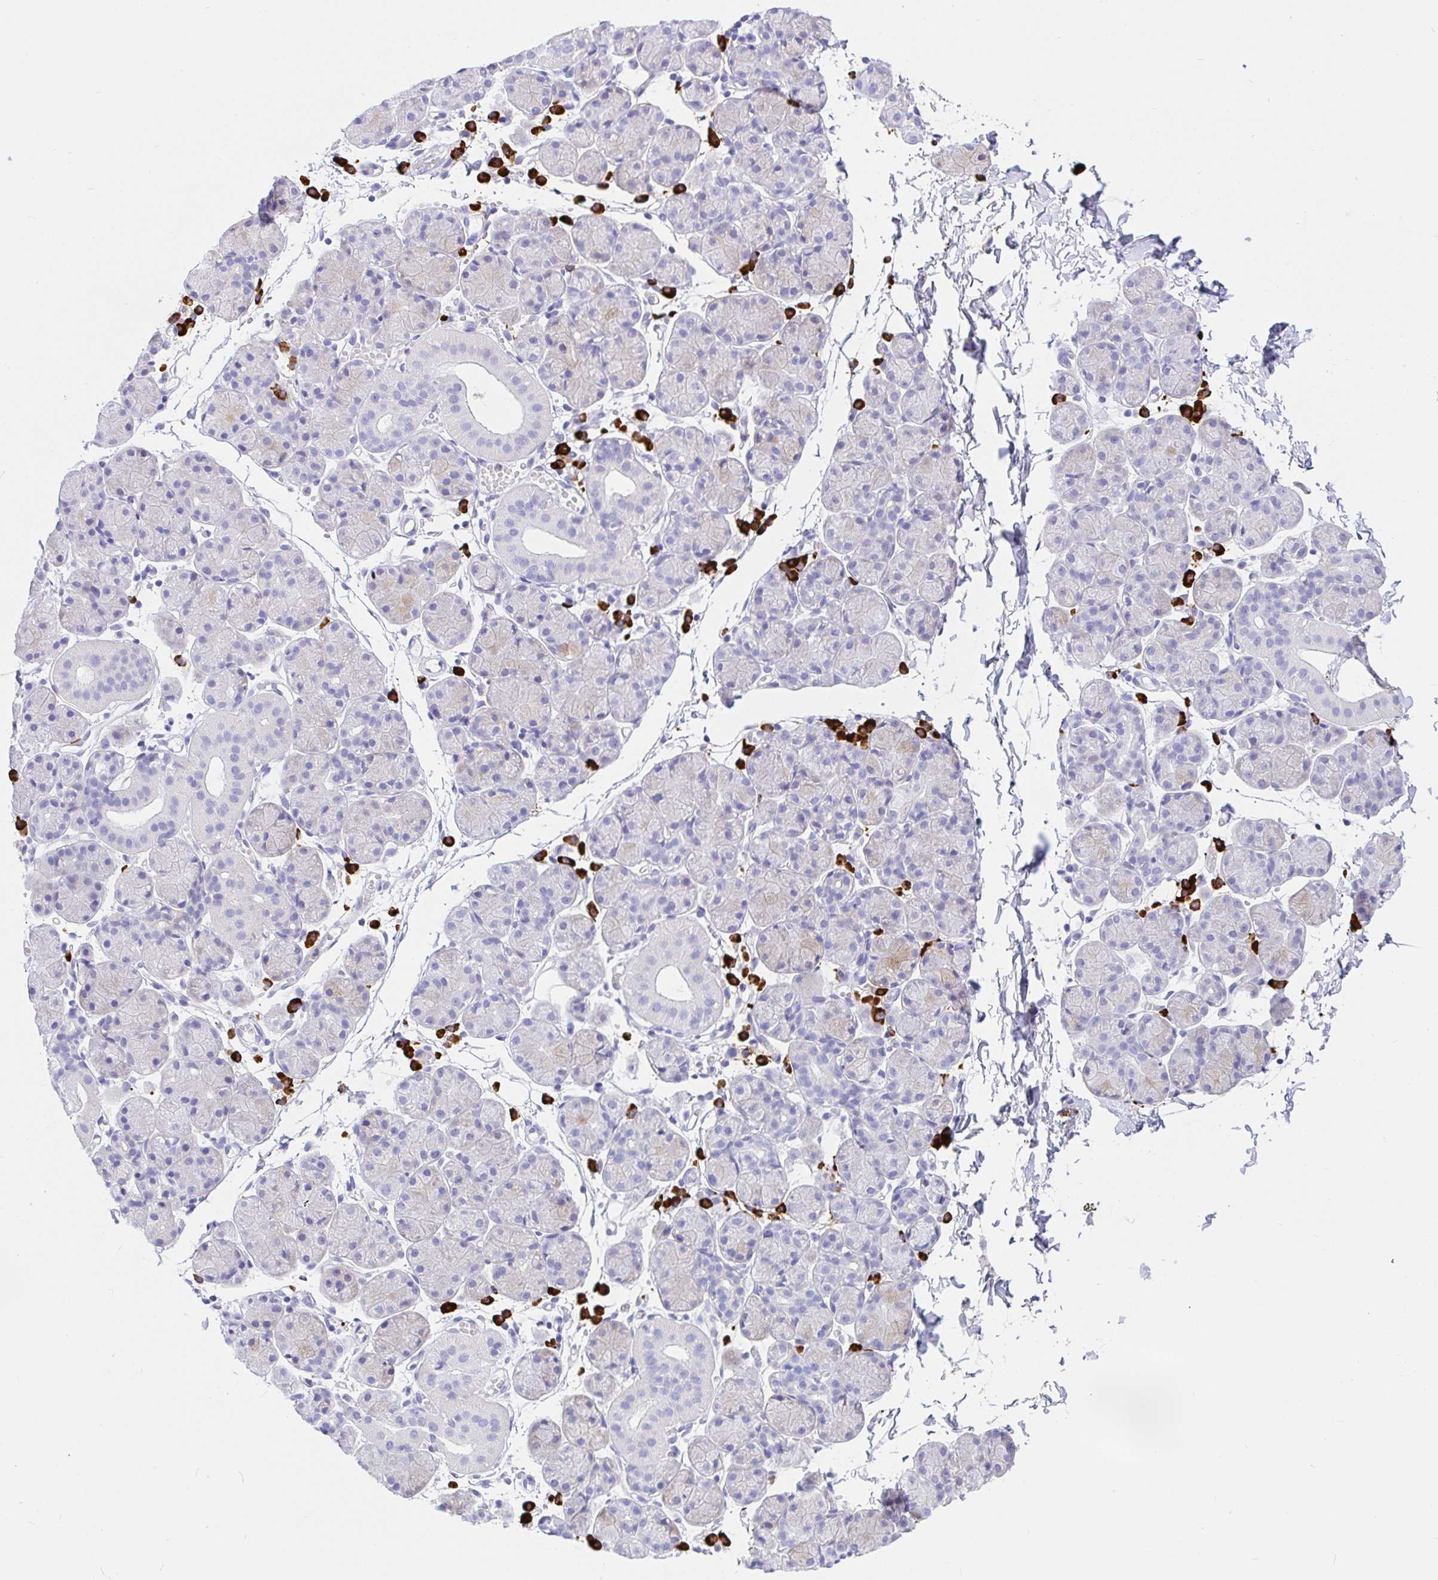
{"staining": {"intensity": "weak", "quantity": "<25%", "location": "cytoplasmic/membranous"}, "tissue": "salivary gland", "cell_type": "Glandular cells", "image_type": "normal", "snomed": [{"axis": "morphology", "description": "Normal tissue, NOS"}, {"axis": "morphology", "description": "Inflammation, NOS"}, {"axis": "topography", "description": "Lymph node"}, {"axis": "topography", "description": "Salivary gland"}], "caption": "Salivary gland stained for a protein using immunohistochemistry demonstrates no expression glandular cells.", "gene": "CCDC62", "patient": {"sex": "male", "age": 3}}